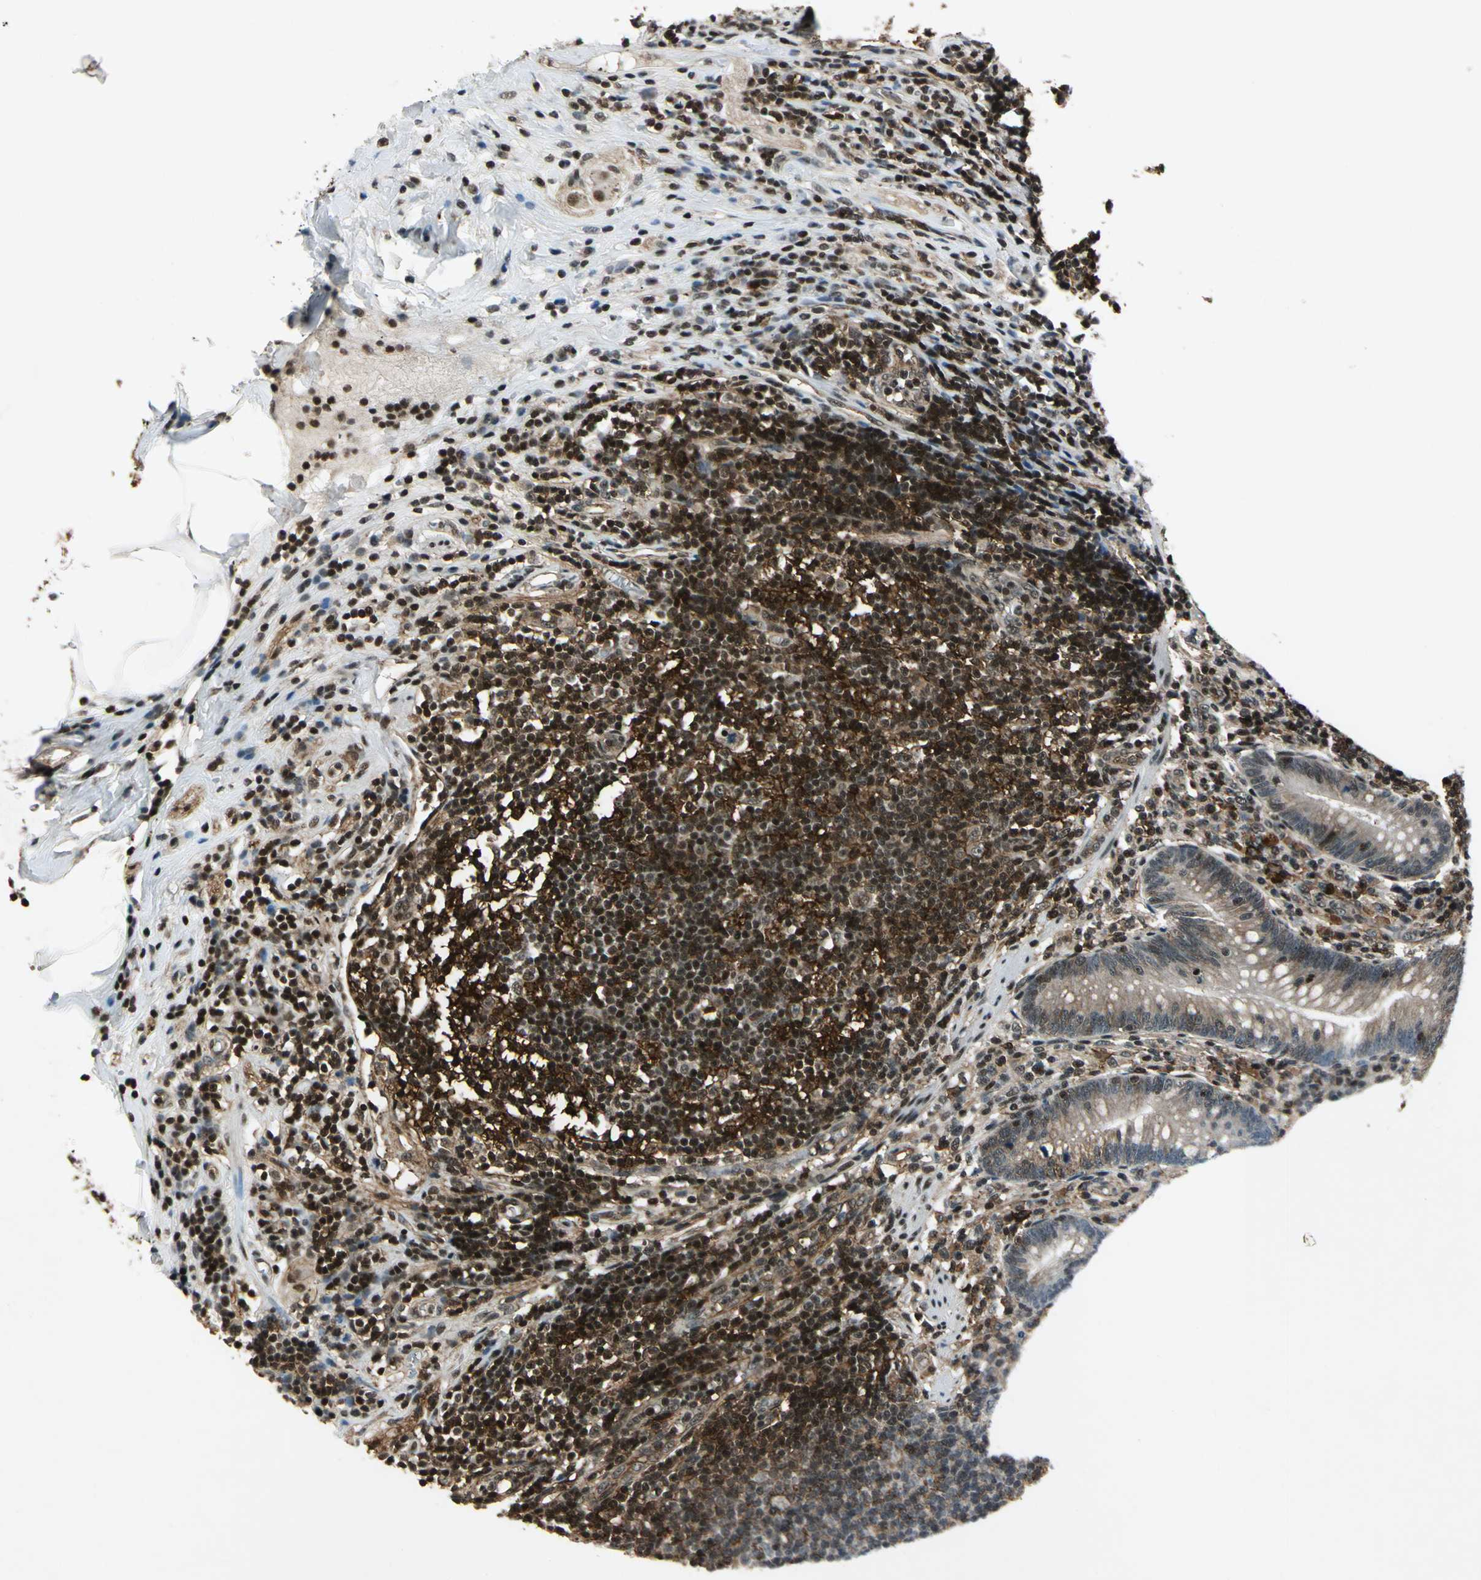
{"staining": {"intensity": "moderate", "quantity": ">75%", "location": "cytoplasmic/membranous,nuclear"}, "tissue": "appendix", "cell_type": "Glandular cells", "image_type": "normal", "snomed": [{"axis": "morphology", "description": "Normal tissue, NOS"}, {"axis": "morphology", "description": "Inflammation, NOS"}, {"axis": "topography", "description": "Appendix"}], "caption": "Normal appendix shows moderate cytoplasmic/membranous,nuclear expression in about >75% of glandular cells, visualized by immunohistochemistry. (Stains: DAB (3,3'-diaminobenzidine) in brown, nuclei in blue, Microscopy: brightfield microscopy at high magnification).", "gene": "NR2C2", "patient": {"sex": "male", "age": 46}}